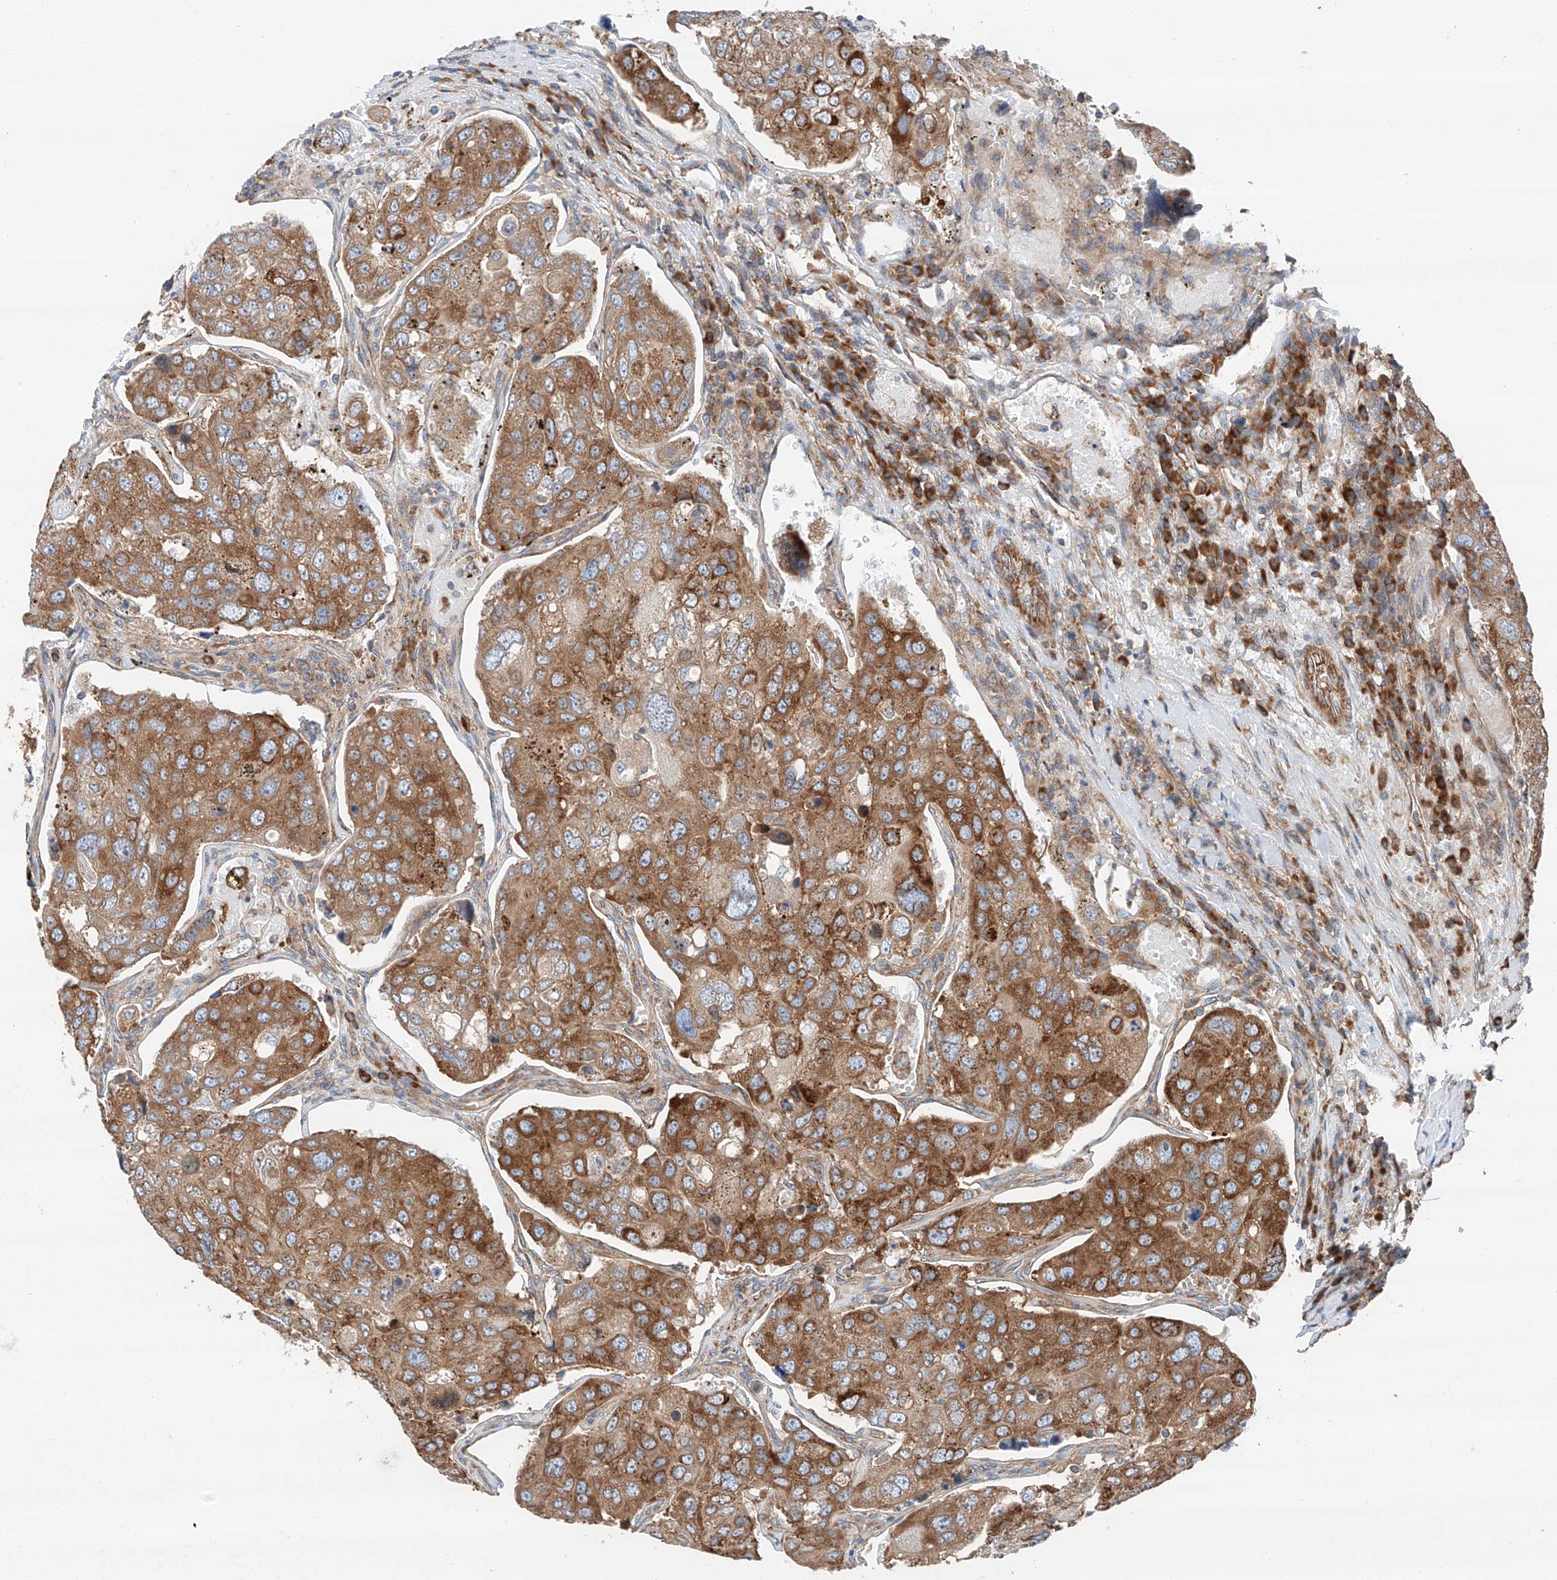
{"staining": {"intensity": "moderate", "quantity": ">75%", "location": "cytoplasmic/membranous"}, "tissue": "urothelial cancer", "cell_type": "Tumor cells", "image_type": "cancer", "snomed": [{"axis": "morphology", "description": "Urothelial carcinoma, High grade"}, {"axis": "topography", "description": "Lymph node"}, {"axis": "topography", "description": "Urinary bladder"}], "caption": "An image showing moderate cytoplasmic/membranous expression in approximately >75% of tumor cells in urothelial cancer, as visualized by brown immunohistochemical staining.", "gene": "ZC3H15", "patient": {"sex": "male", "age": 51}}